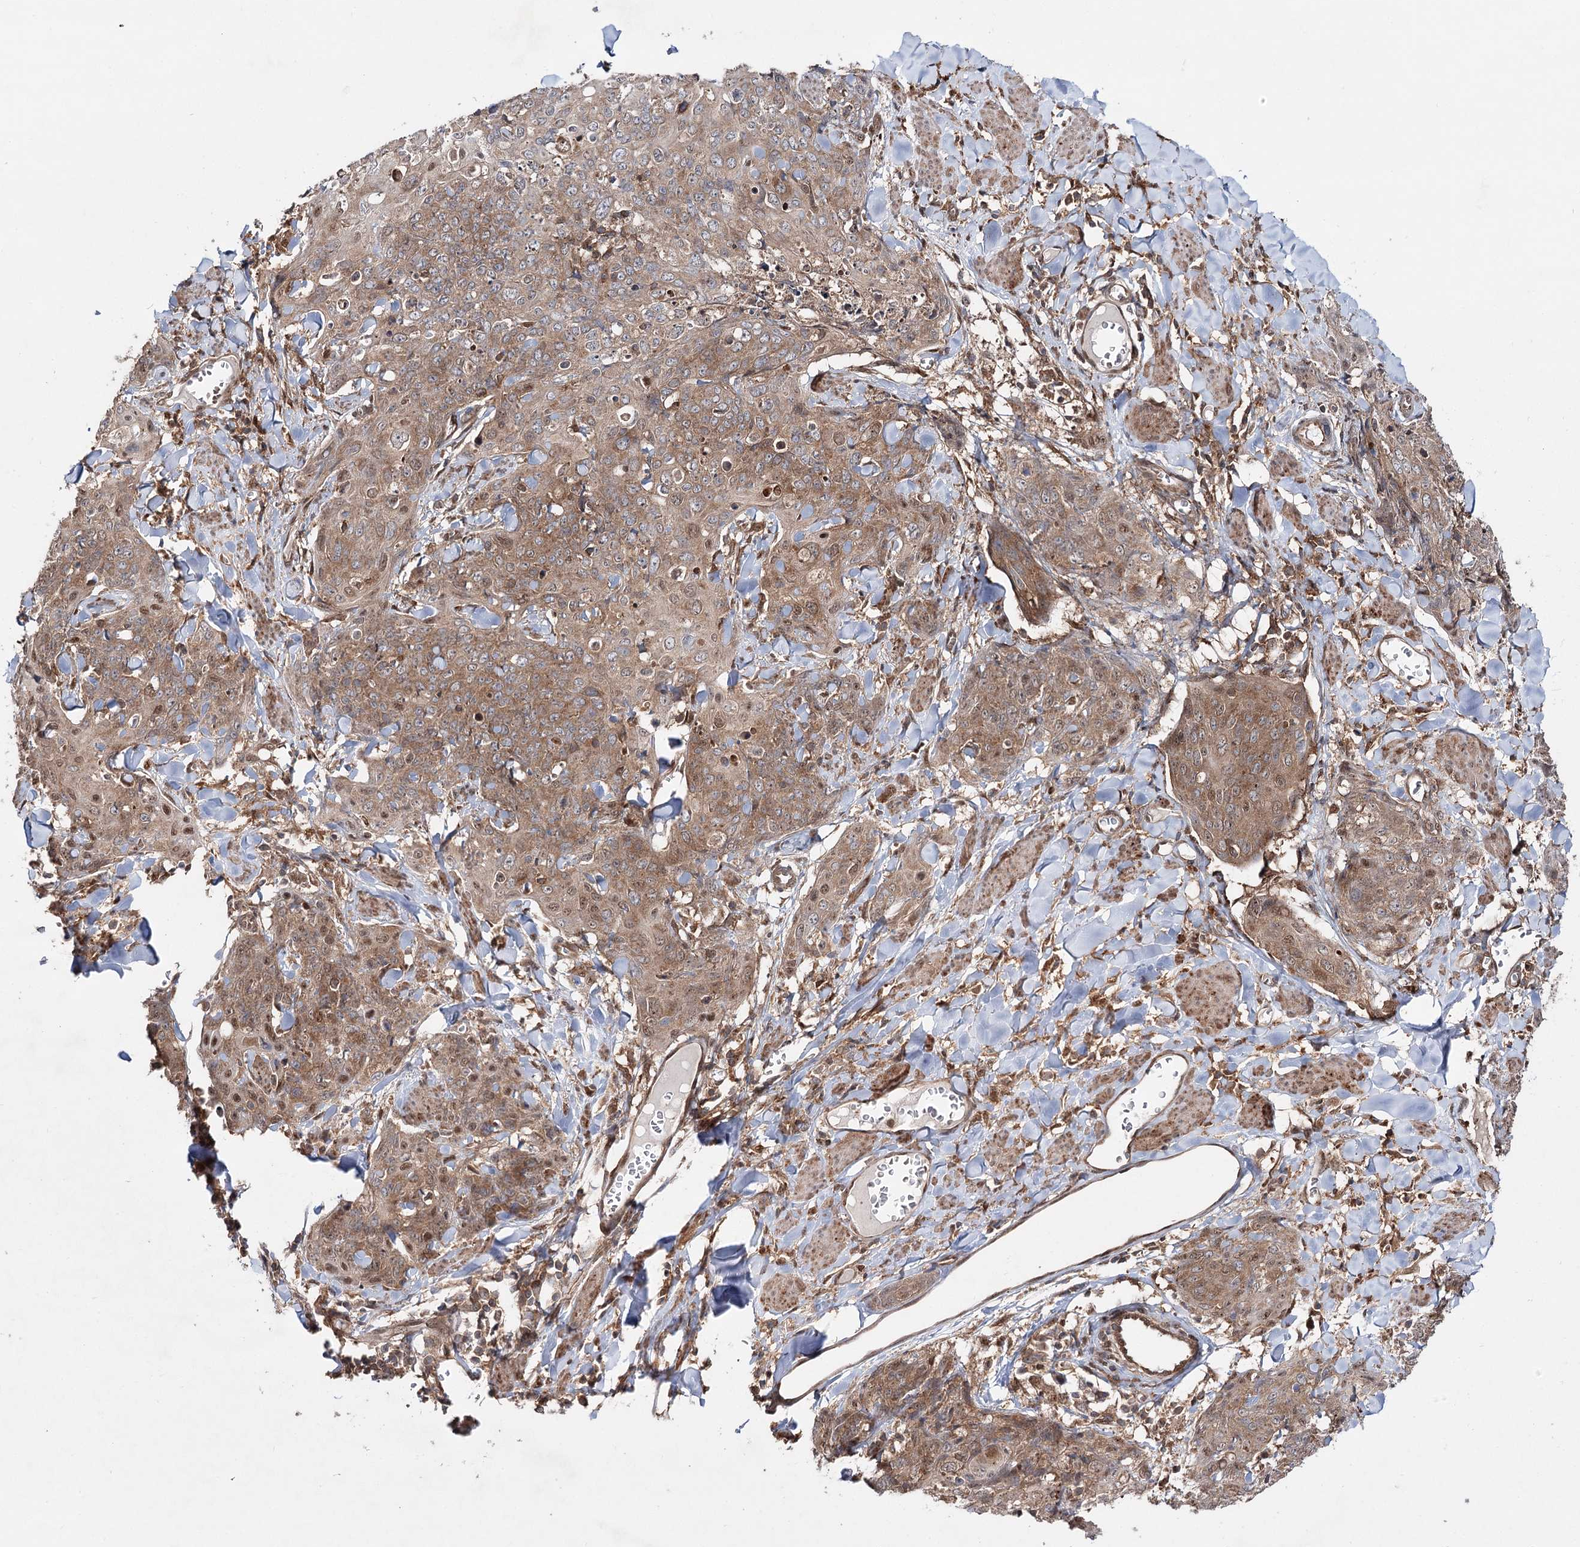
{"staining": {"intensity": "moderate", "quantity": ">75%", "location": "cytoplasmic/membranous"}, "tissue": "skin cancer", "cell_type": "Tumor cells", "image_type": "cancer", "snomed": [{"axis": "morphology", "description": "Squamous cell carcinoma, NOS"}, {"axis": "topography", "description": "Skin"}, {"axis": "topography", "description": "Vulva"}], "caption": "Immunohistochemical staining of skin cancer (squamous cell carcinoma) shows moderate cytoplasmic/membranous protein positivity in approximately >75% of tumor cells. (IHC, brightfield microscopy, high magnification).", "gene": "C12orf4", "patient": {"sex": "female", "age": 85}}